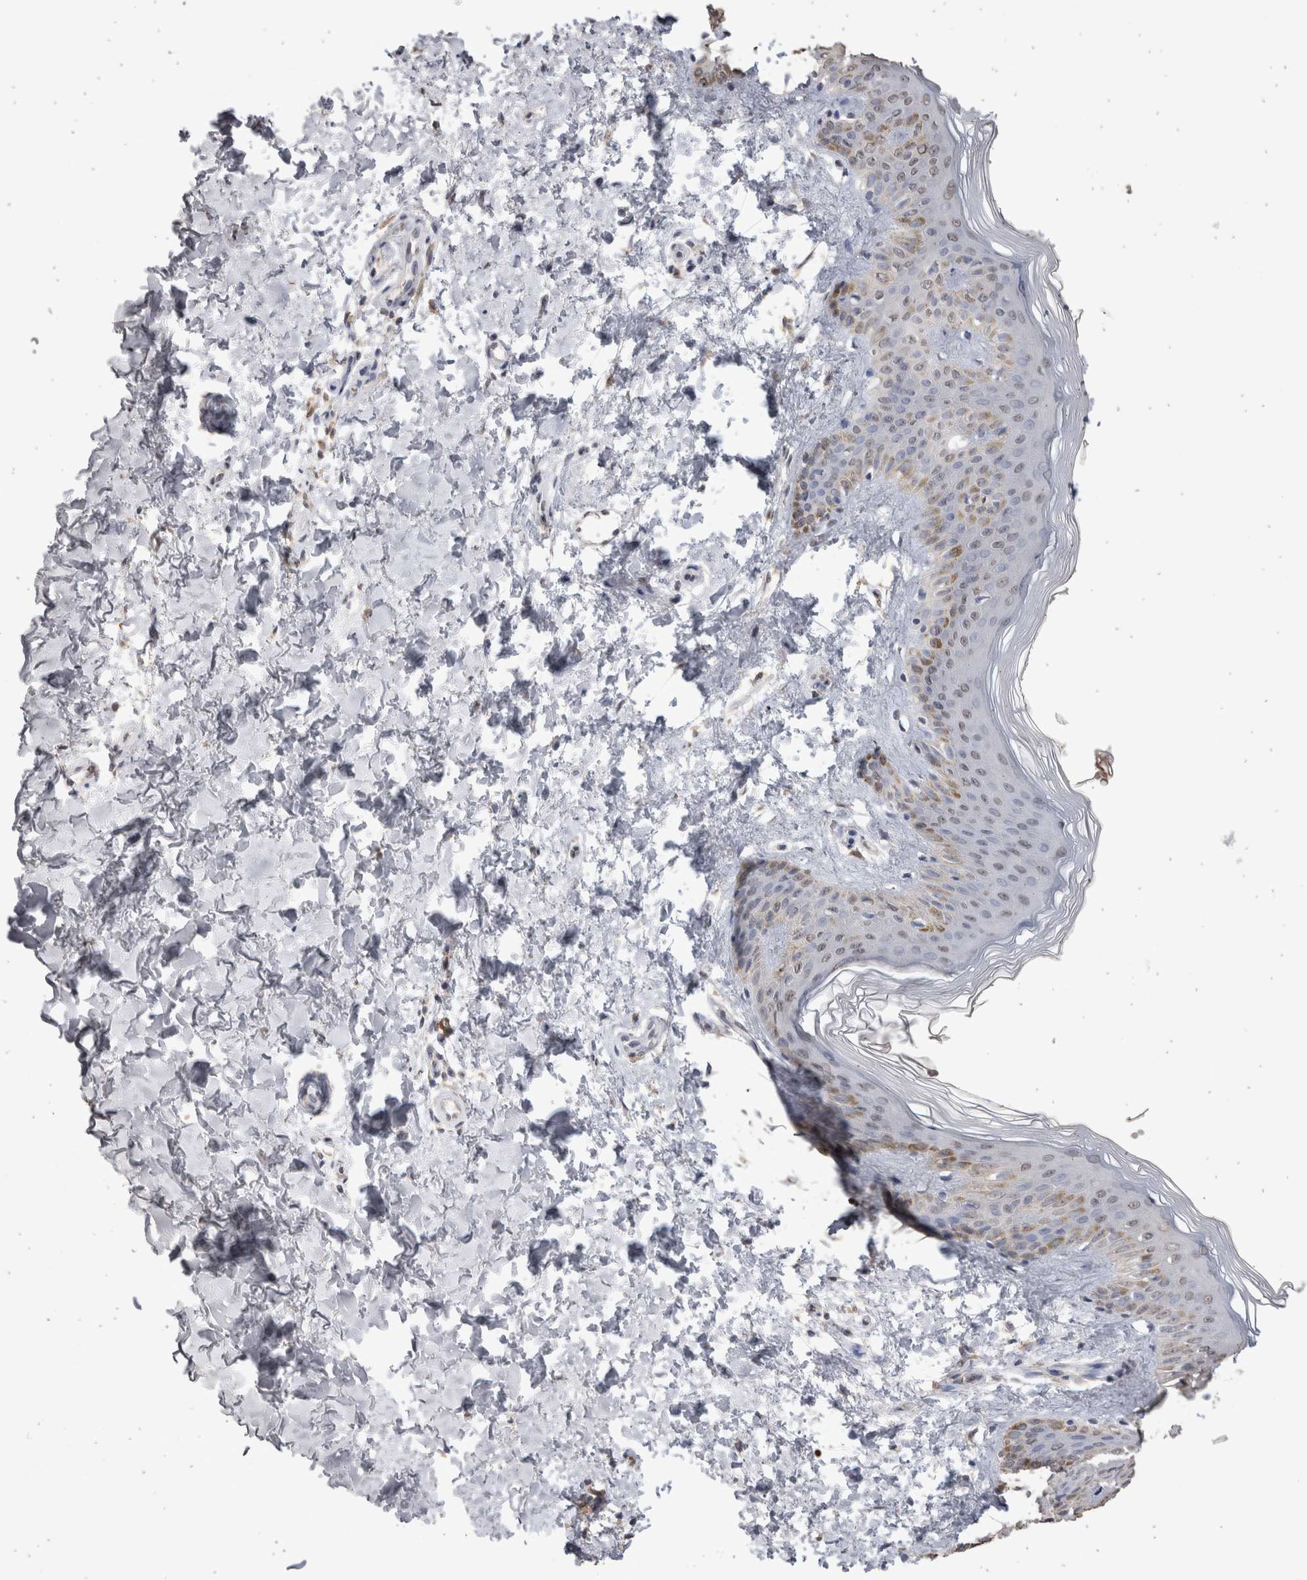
{"staining": {"intensity": "weak", "quantity": "25%-75%", "location": "cytoplasmic/membranous"}, "tissue": "skin", "cell_type": "Fibroblasts", "image_type": "normal", "snomed": [{"axis": "morphology", "description": "Normal tissue, NOS"}, {"axis": "morphology", "description": "Neoplasm, benign, NOS"}, {"axis": "topography", "description": "Skin"}, {"axis": "topography", "description": "Soft tissue"}], "caption": "IHC (DAB (3,3'-diaminobenzidine)) staining of benign skin displays weak cytoplasmic/membranous protein positivity in about 25%-75% of fibroblasts. The protein of interest is shown in brown color, while the nuclei are stained blue.", "gene": "LGALS2", "patient": {"sex": "male", "age": 26}}